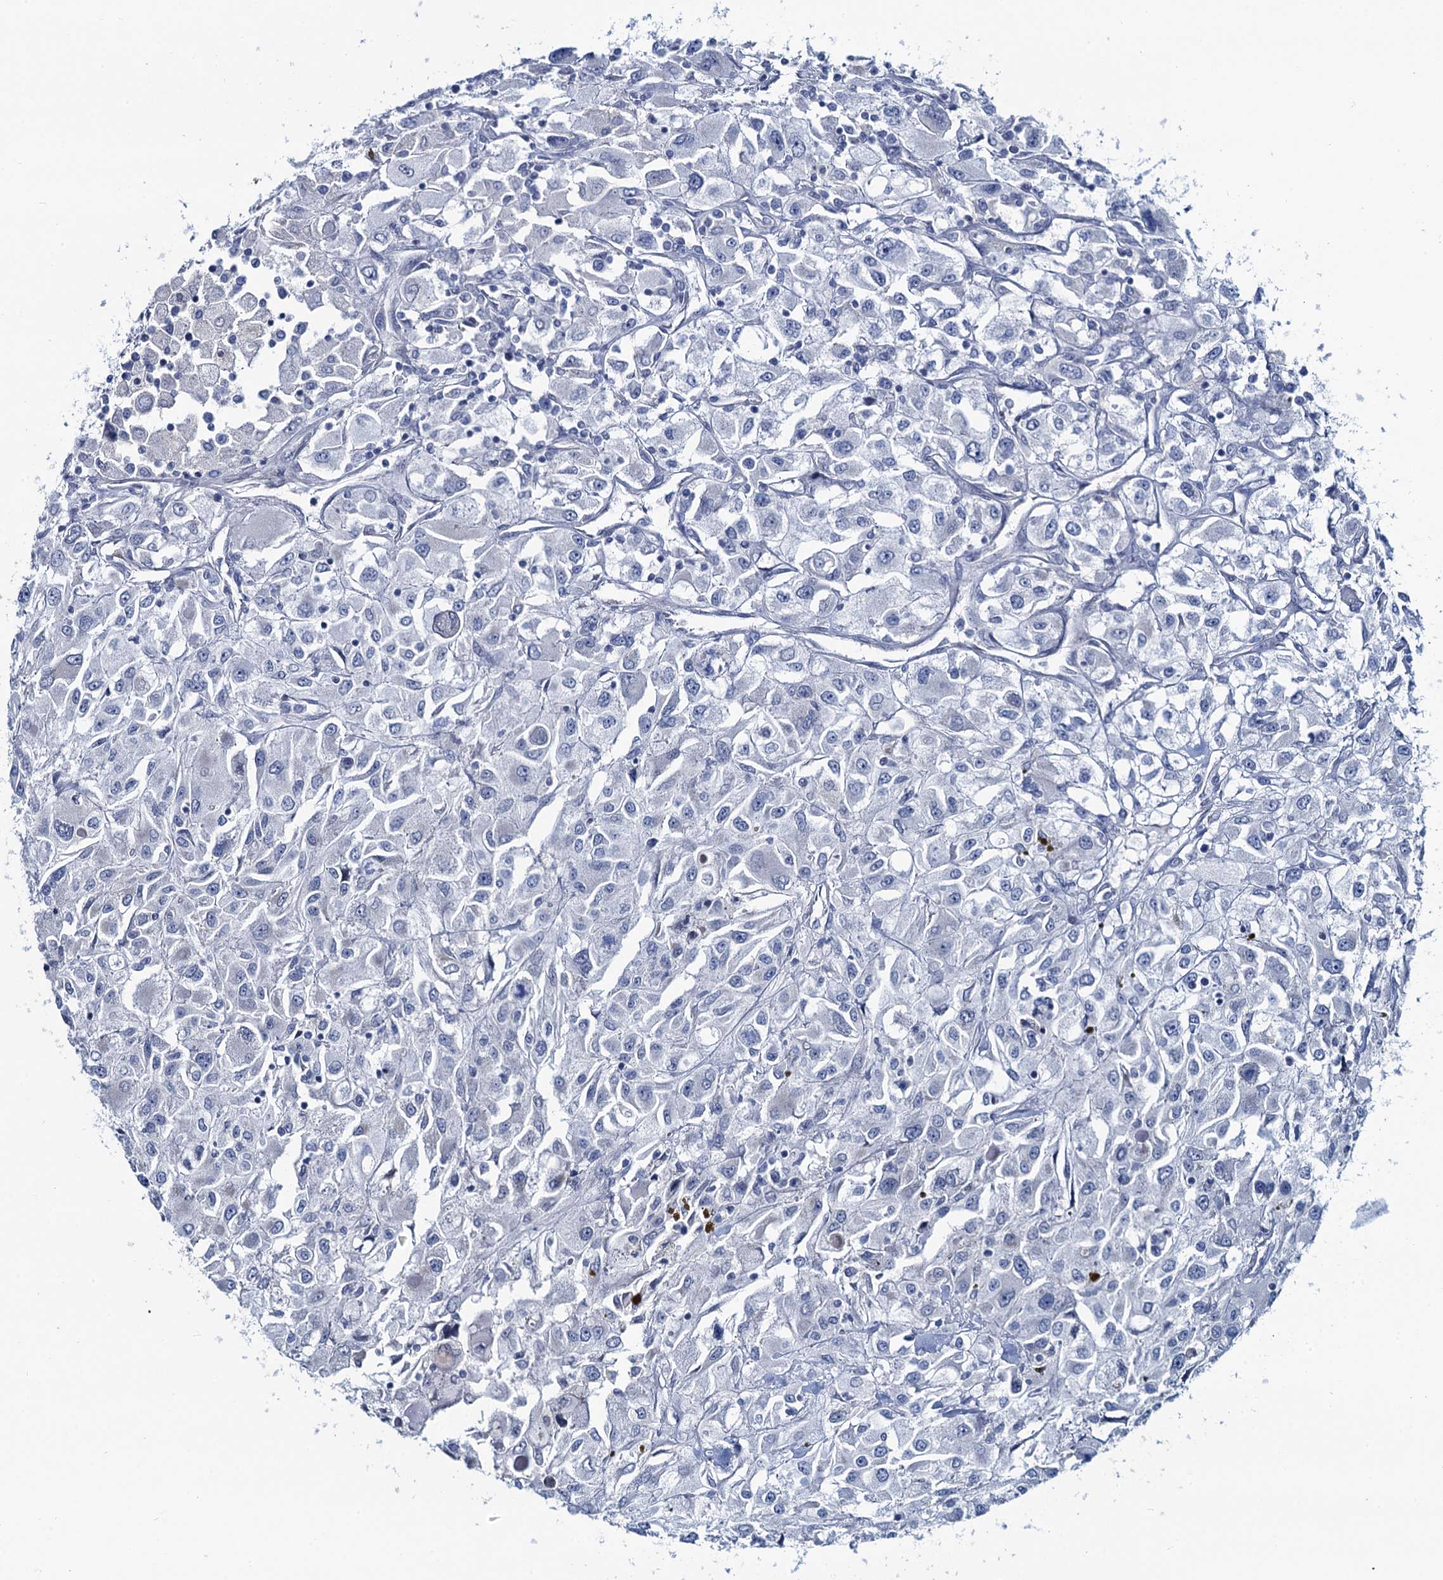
{"staining": {"intensity": "negative", "quantity": "none", "location": "none"}, "tissue": "renal cancer", "cell_type": "Tumor cells", "image_type": "cancer", "snomed": [{"axis": "morphology", "description": "Adenocarcinoma, NOS"}, {"axis": "topography", "description": "Kidney"}], "caption": "Immunohistochemistry image of renal adenocarcinoma stained for a protein (brown), which displays no positivity in tumor cells.", "gene": "TOX3", "patient": {"sex": "female", "age": 52}}